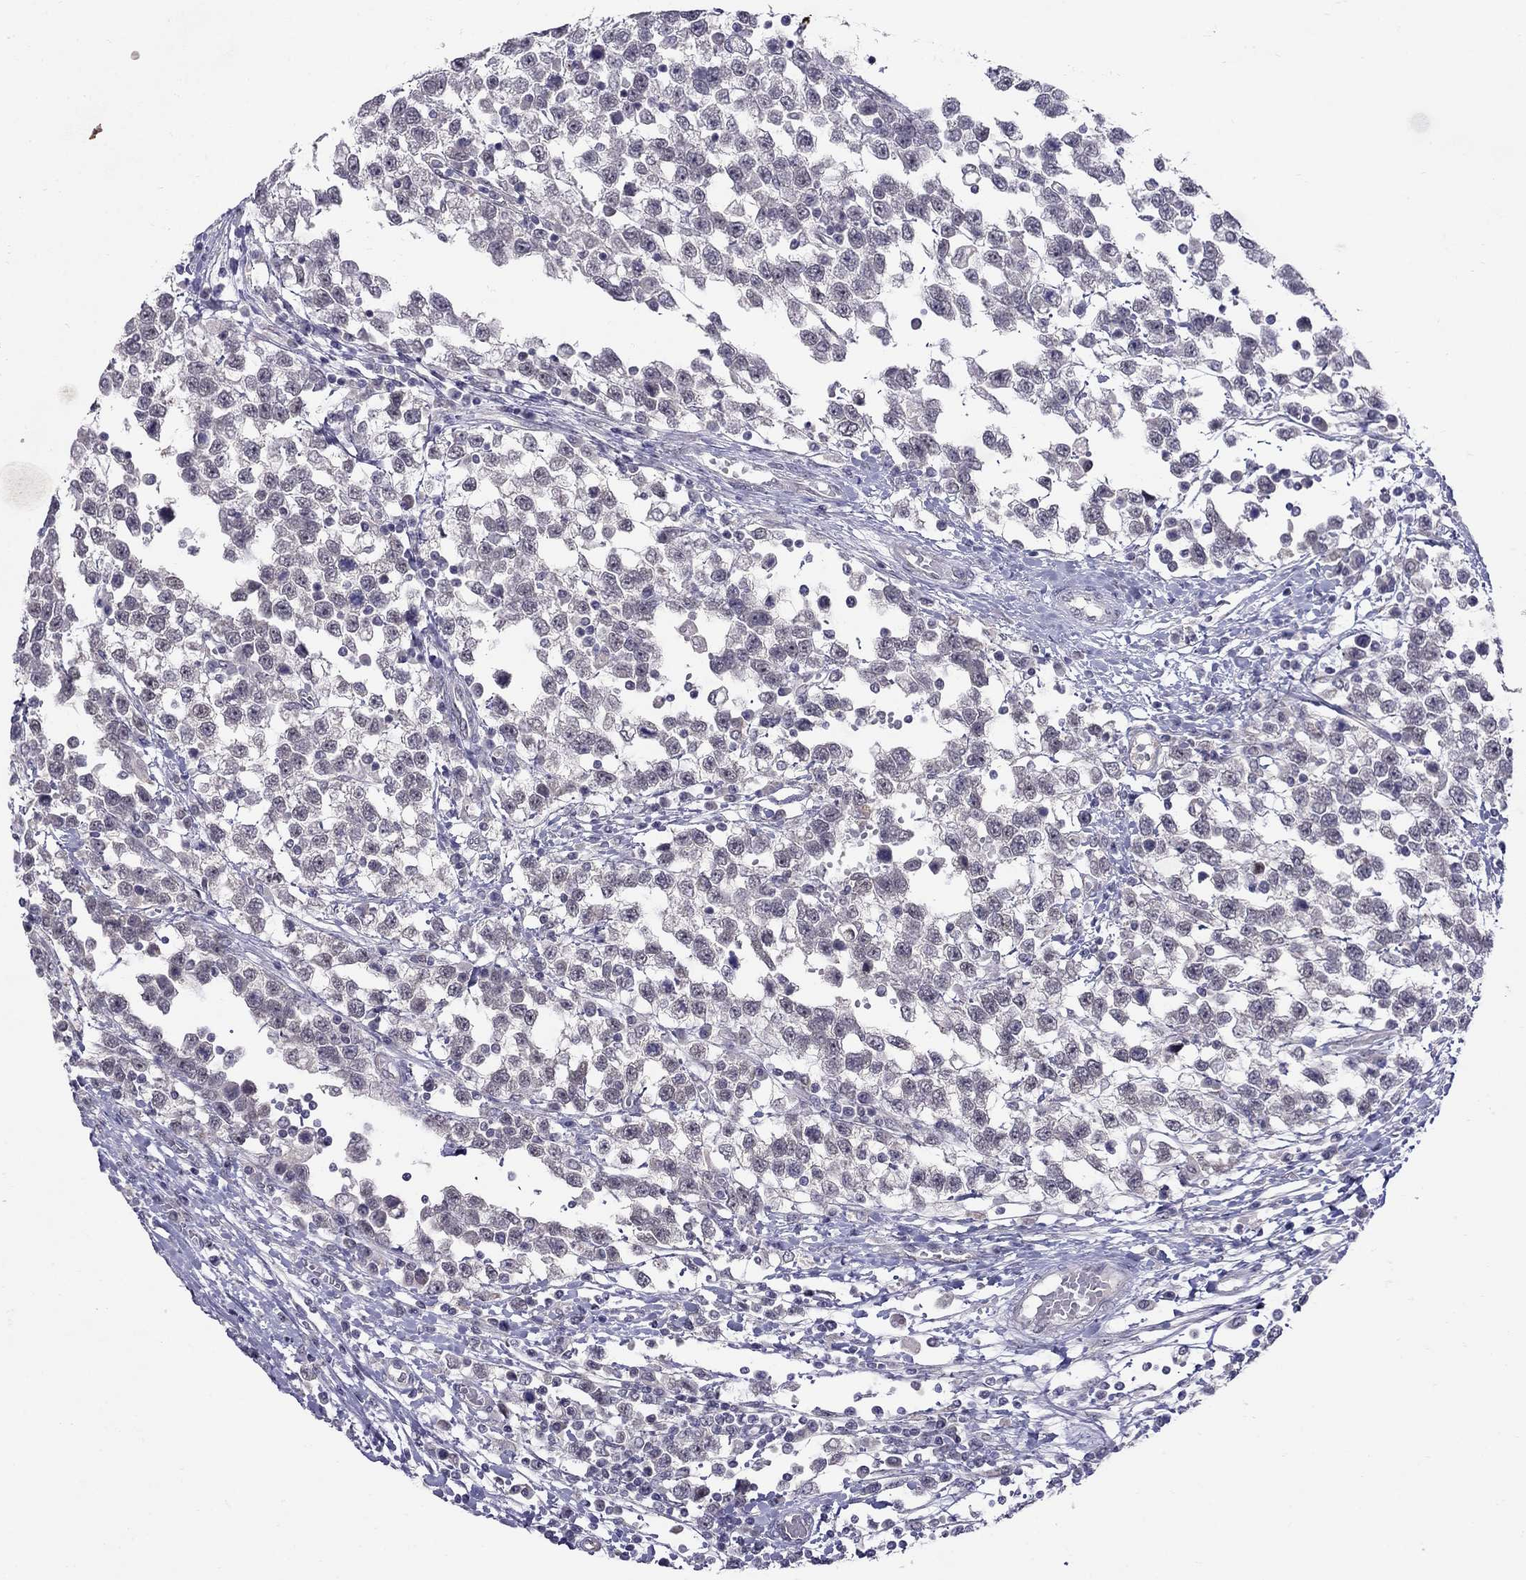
{"staining": {"intensity": "negative", "quantity": "none", "location": "none"}, "tissue": "testis cancer", "cell_type": "Tumor cells", "image_type": "cancer", "snomed": [{"axis": "morphology", "description": "Seminoma, NOS"}, {"axis": "topography", "description": "Testis"}], "caption": "There is no significant staining in tumor cells of testis seminoma.", "gene": "MYO3B", "patient": {"sex": "male", "age": 34}}